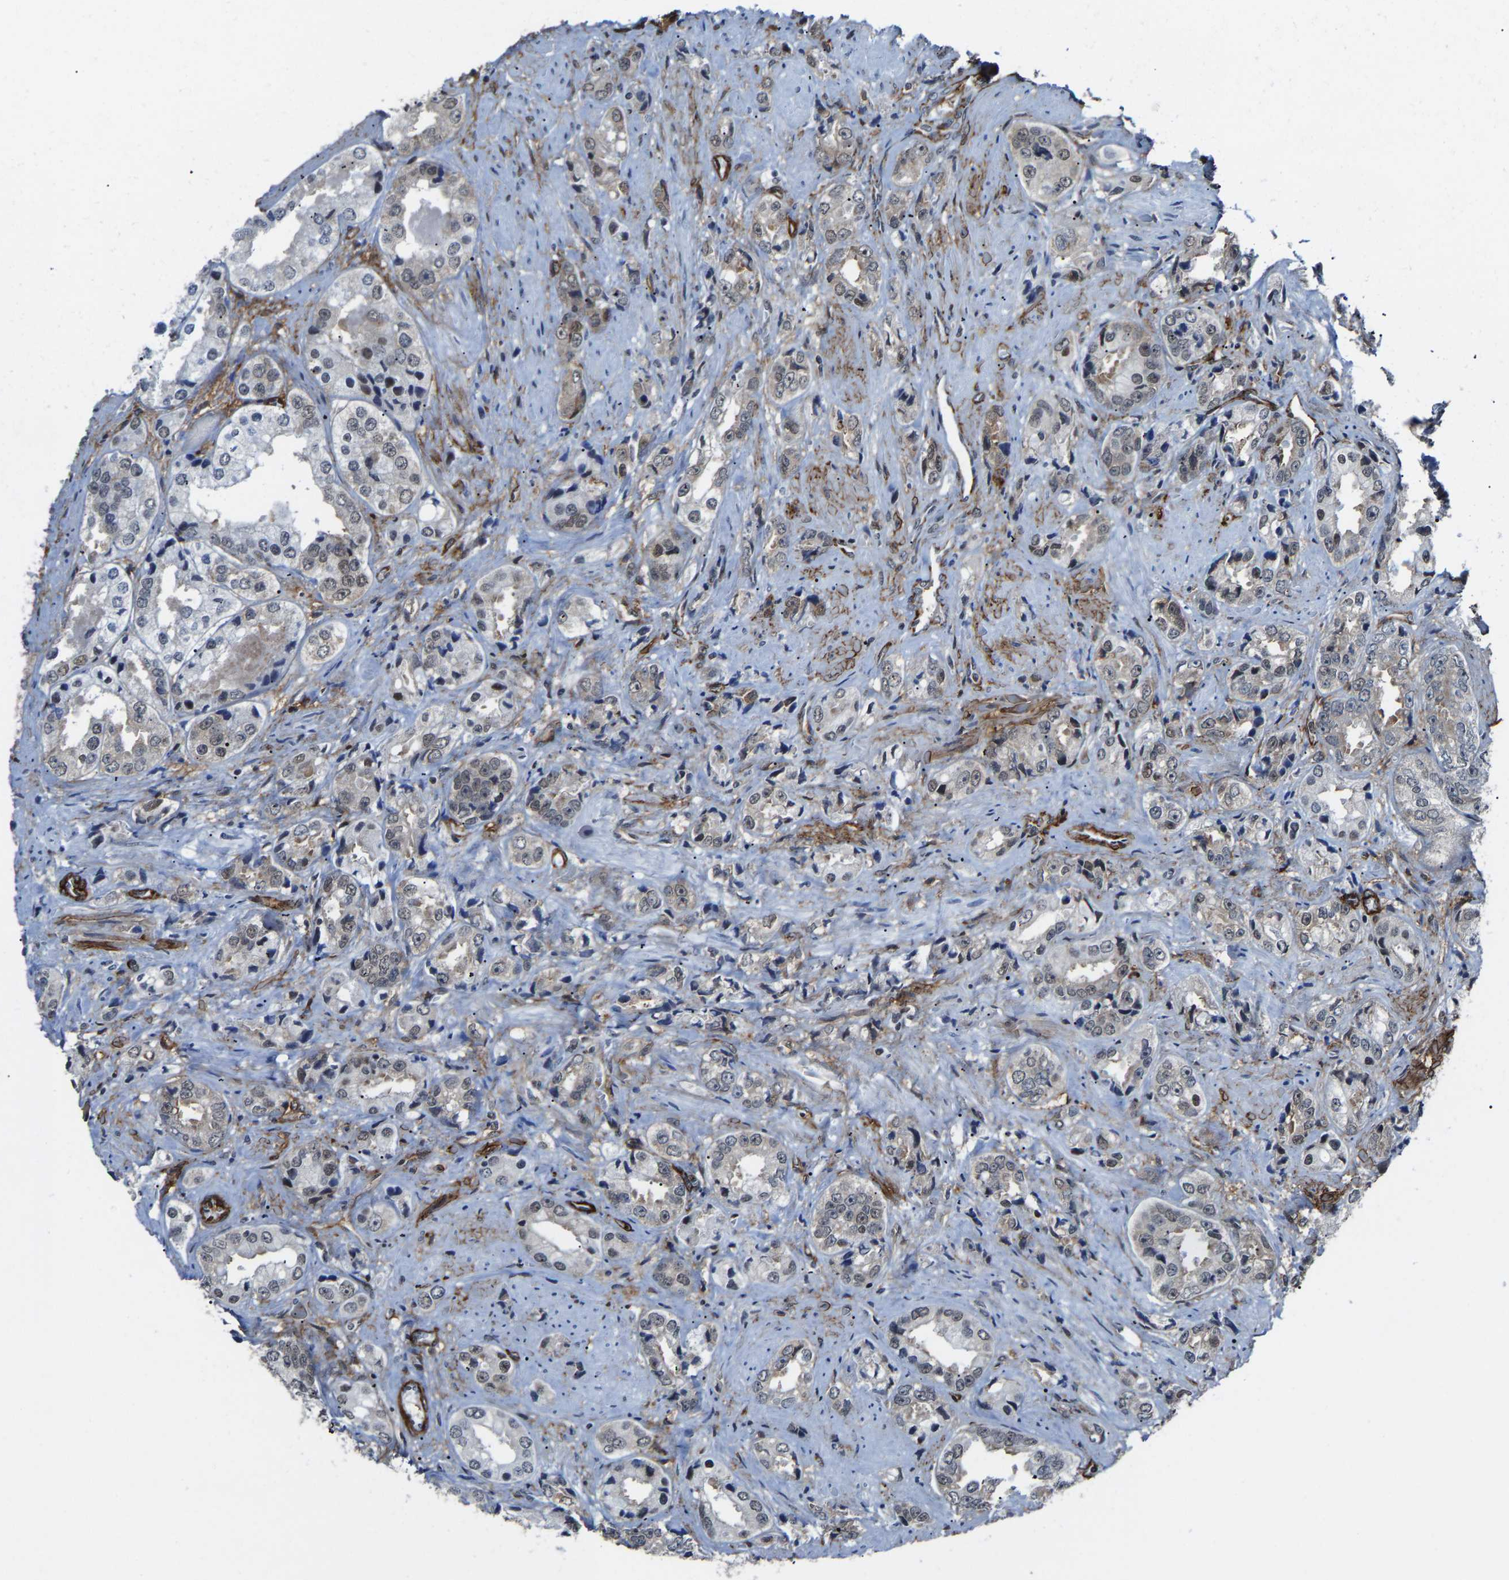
{"staining": {"intensity": "weak", "quantity": "25%-75%", "location": "cytoplasmic/membranous,nuclear"}, "tissue": "prostate cancer", "cell_type": "Tumor cells", "image_type": "cancer", "snomed": [{"axis": "morphology", "description": "Adenocarcinoma, High grade"}, {"axis": "topography", "description": "Prostate"}], "caption": "Adenocarcinoma (high-grade) (prostate) stained with immunohistochemistry (IHC) shows weak cytoplasmic/membranous and nuclear staining in about 25%-75% of tumor cells. (brown staining indicates protein expression, while blue staining denotes nuclei).", "gene": "DDX5", "patient": {"sex": "male", "age": 61}}